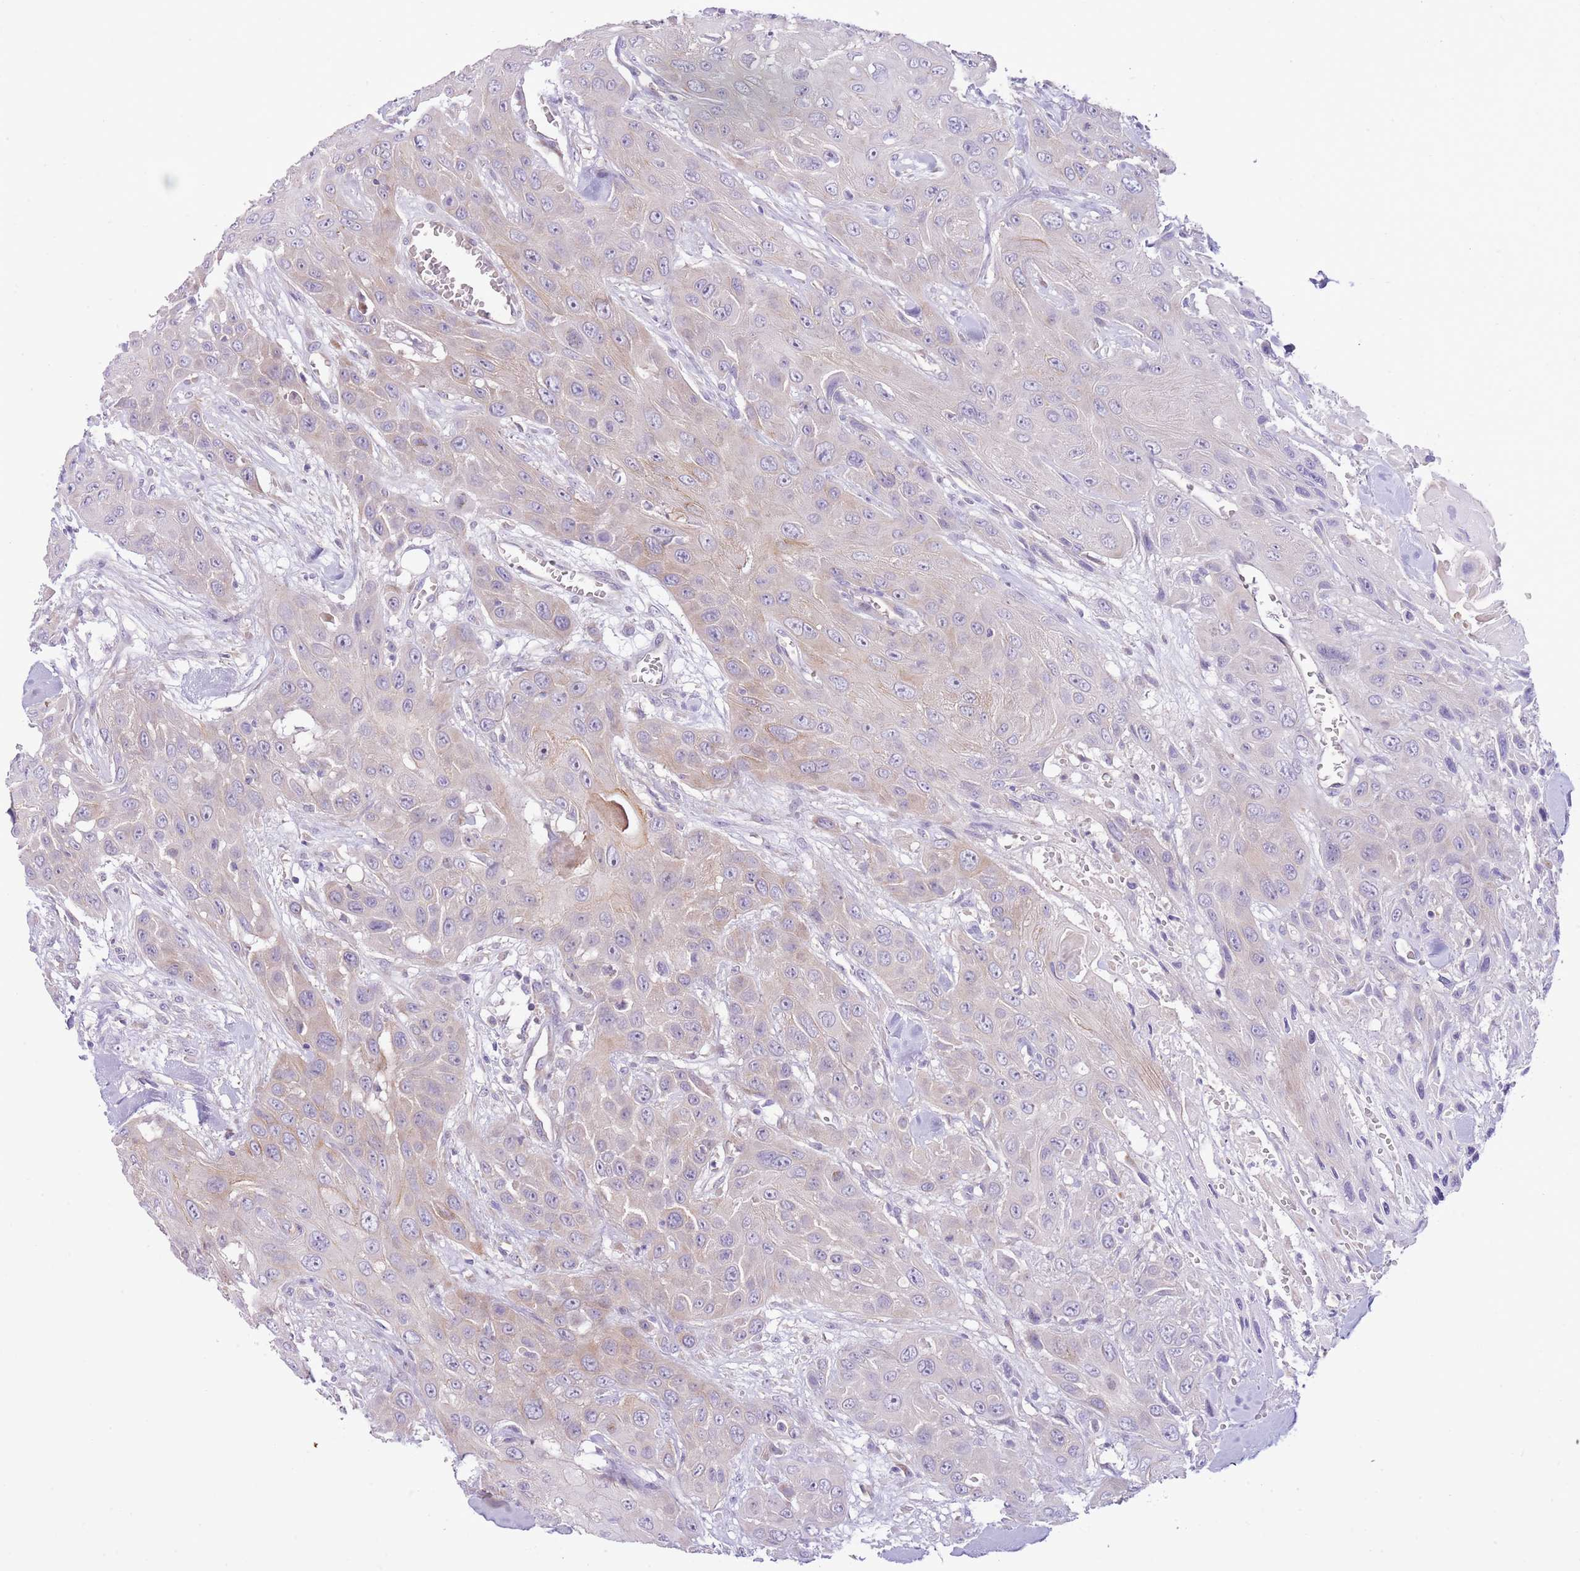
{"staining": {"intensity": "weak", "quantity": "<25%", "location": "cytoplasmic/membranous"}, "tissue": "head and neck cancer", "cell_type": "Tumor cells", "image_type": "cancer", "snomed": [{"axis": "morphology", "description": "Squamous cell carcinoma, NOS"}, {"axis": "topography", "description": "Head-Neck"}], "caption": "Histopathology image shows no protein expression in tumor cells of head and neck squamous cell carcinoma tissue.", "gene": "ZC4H2", "patient": {"sex": "male", "age": 81}}